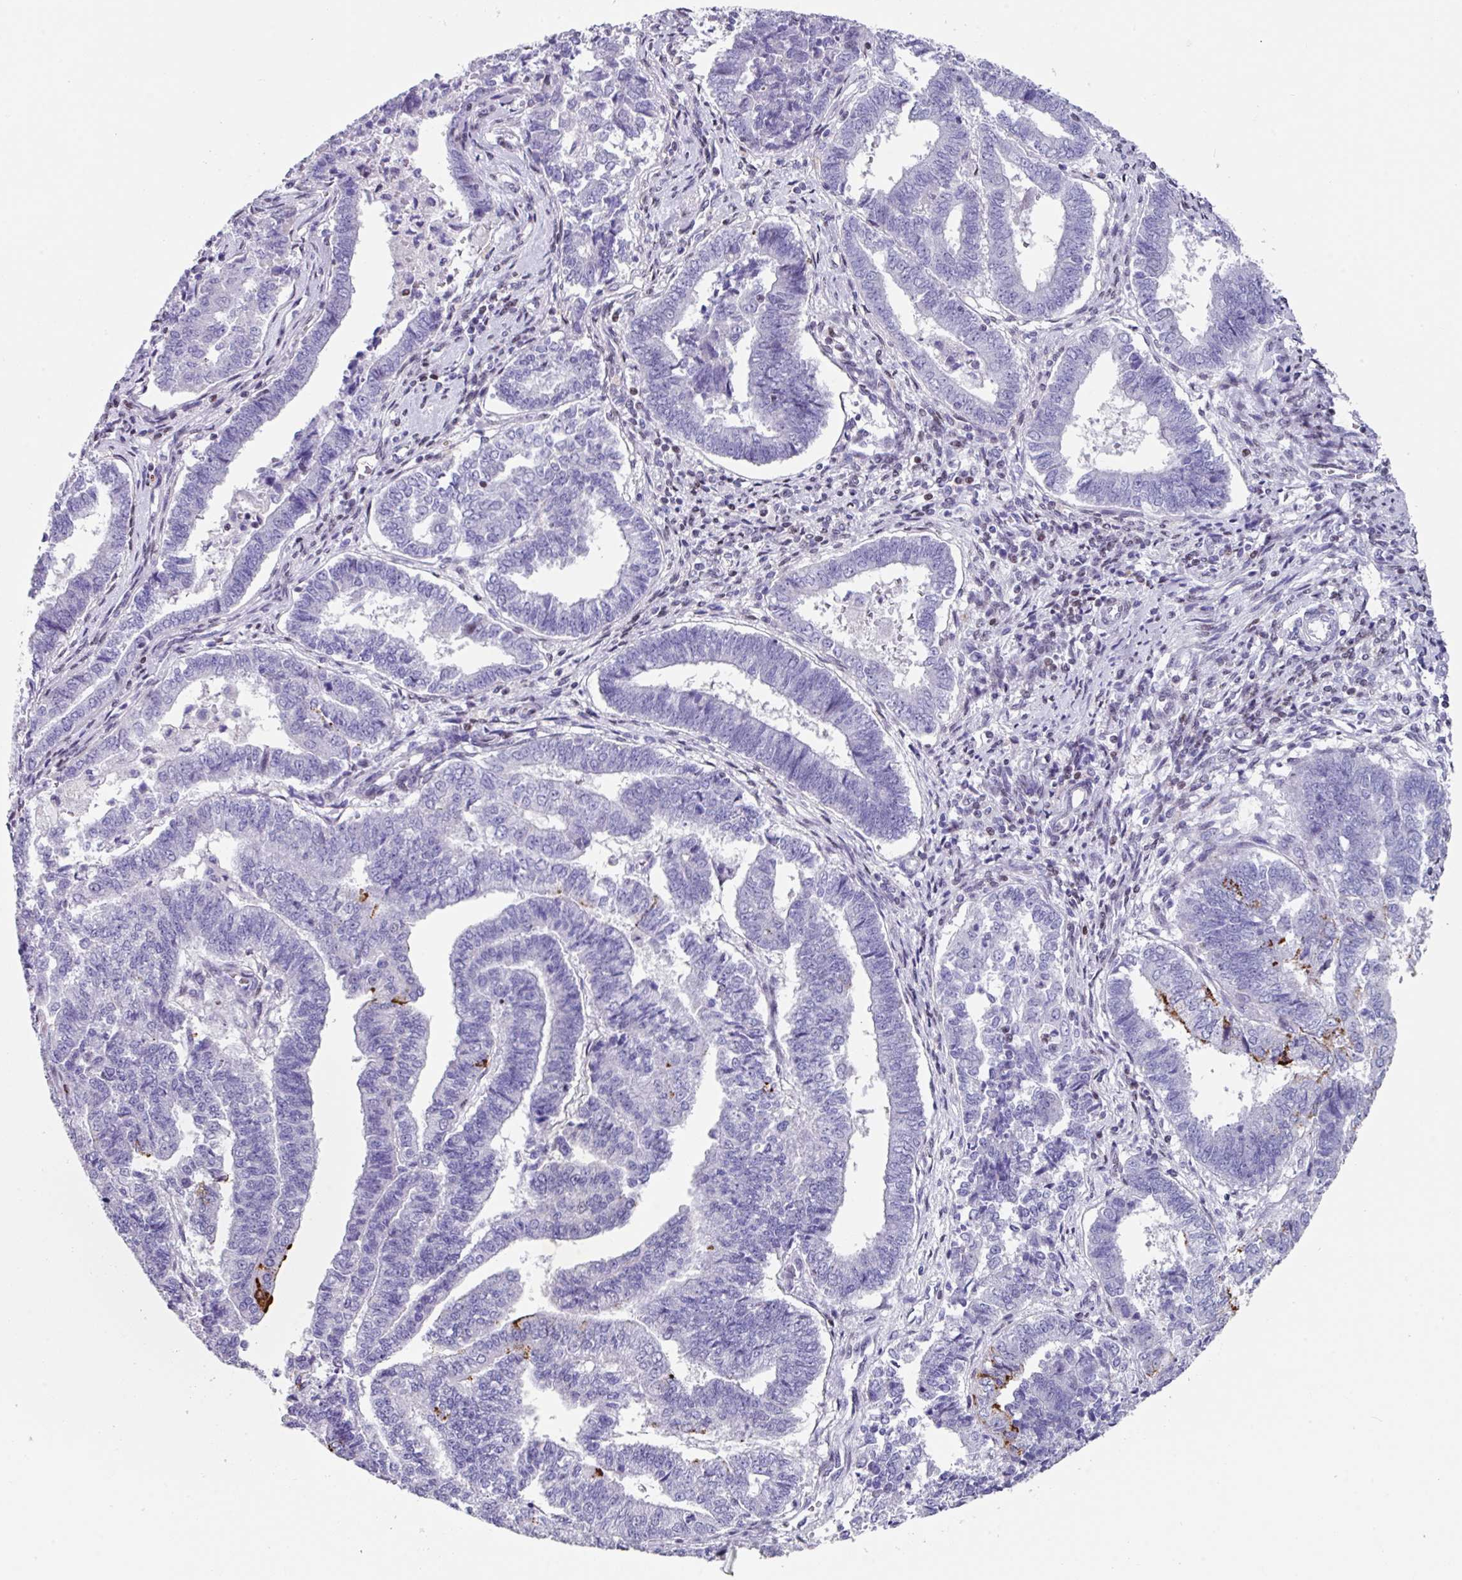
{"staining": {"intensity": "negative", "quantity": "none", "location": "none"}, "tissue": "endometrial cancer", "cell_type": "Tumor cells", "image_type": "cancer", "snomed": [{"axis": "morphology", "description": "Adenocarcinoma, NOS"}, {"axis": "topography", "description": "Endometrium"}], "caption": "Micrograph shows no significant protein expression in tumor cells of adenocarcinoma (endometrial). The staining was performed using DAB to visualize the protein expression in brown, while the nuclei were stained in blue with hematoxylin (Magnification: 20x).", "gene": "TCF3", "patient": {"sex": "female", "age": 72}}